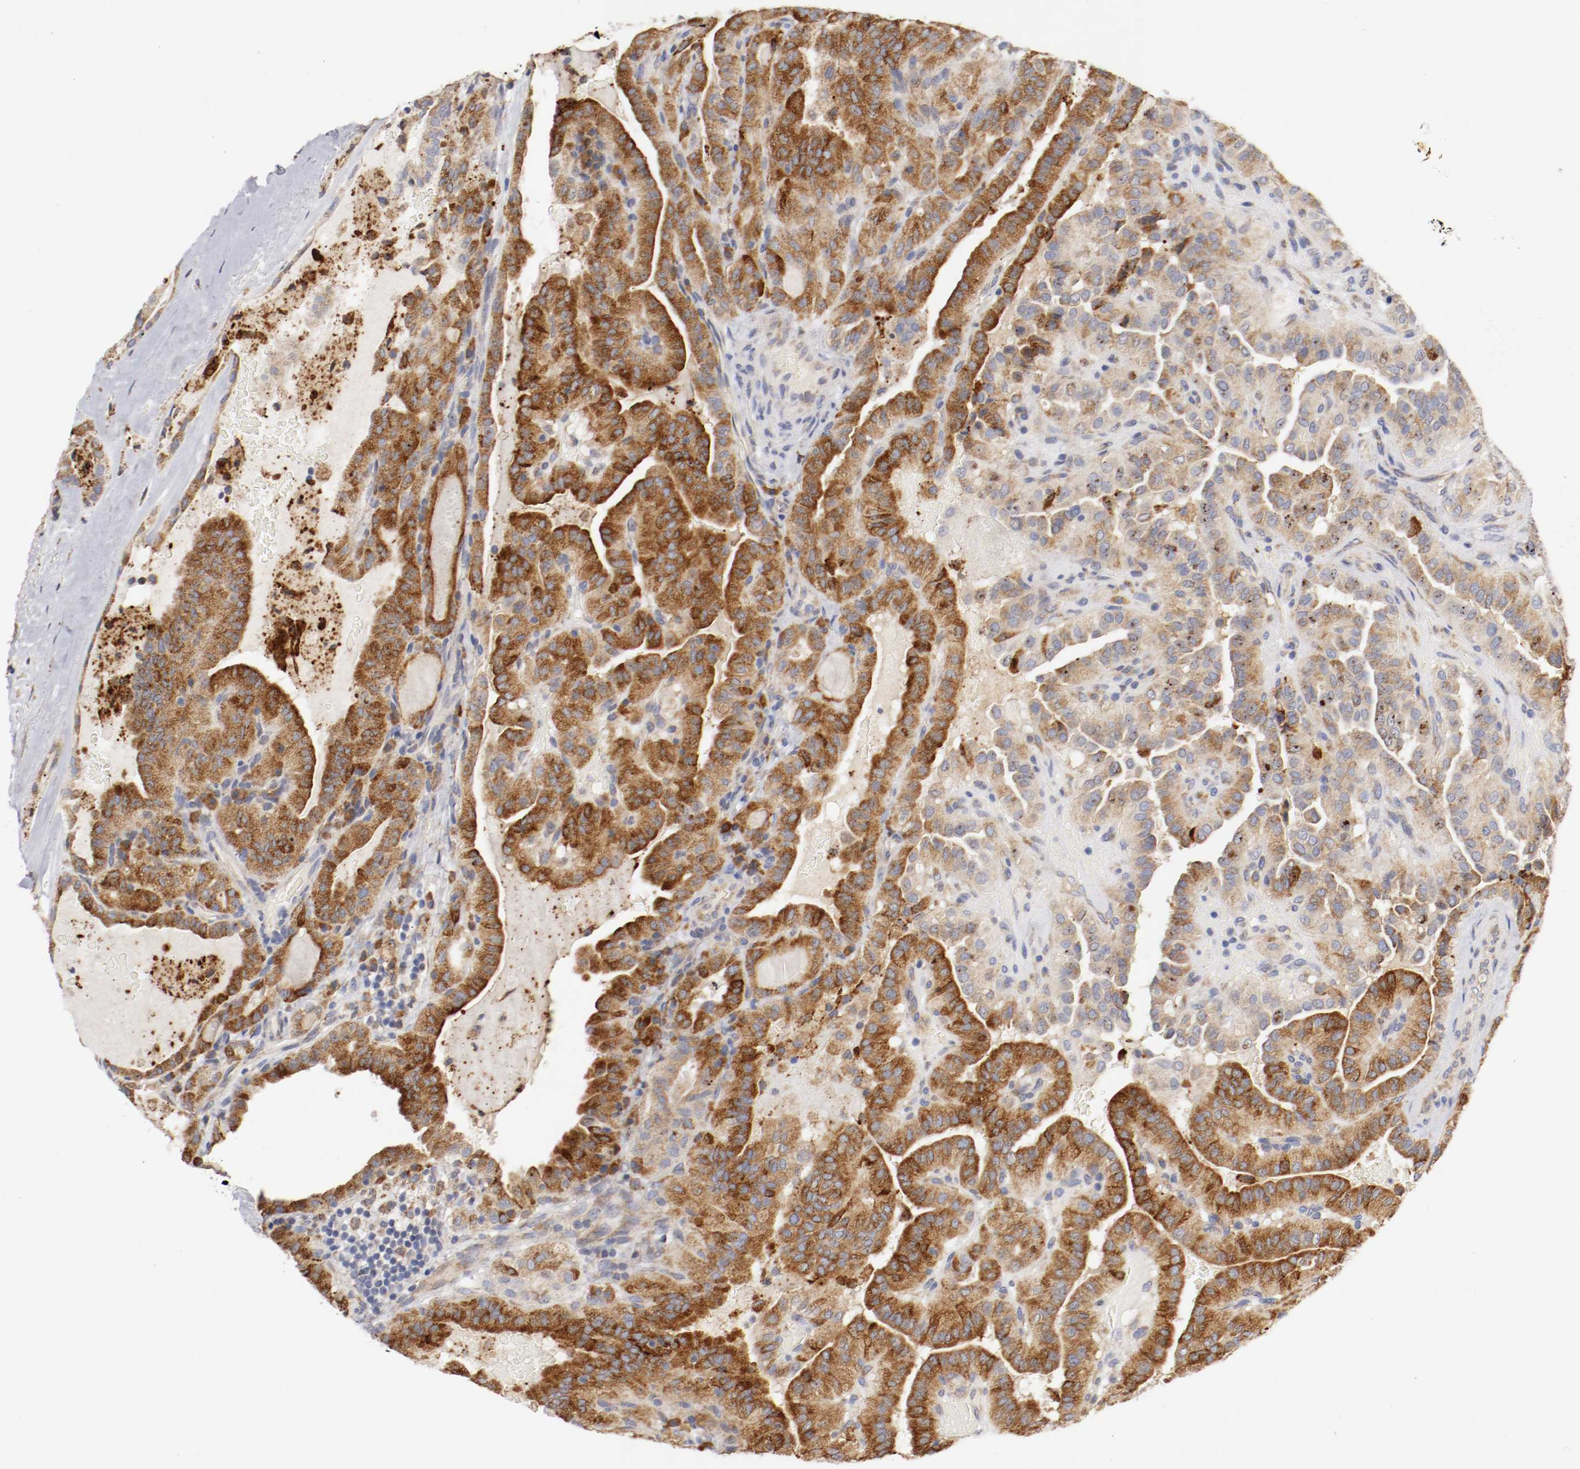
{"staining": {"intensity": "strong", "quantity": "25%-75%", "location": "cytoplasmic/membranous"}, "tissue": "thyroid cancer", "cell_type": "Tumor cells", "image_type": "cancer", "snomed": [{"axis": "morphology", "description": "Papillary adenocarcinoma, NOS"}, {"axis": "topography", "description": "Thyroid gland"}], "caption": "Protein staining of thyroid papillary adenocarcinoma tissue exhibits strong cytoplasmic/membranous expression in approximately 25%-75% of tumor cells. Nuclei are stained in blue.", "gene": "TRAF2", "patient": {"sex": "male", "age": 77}}